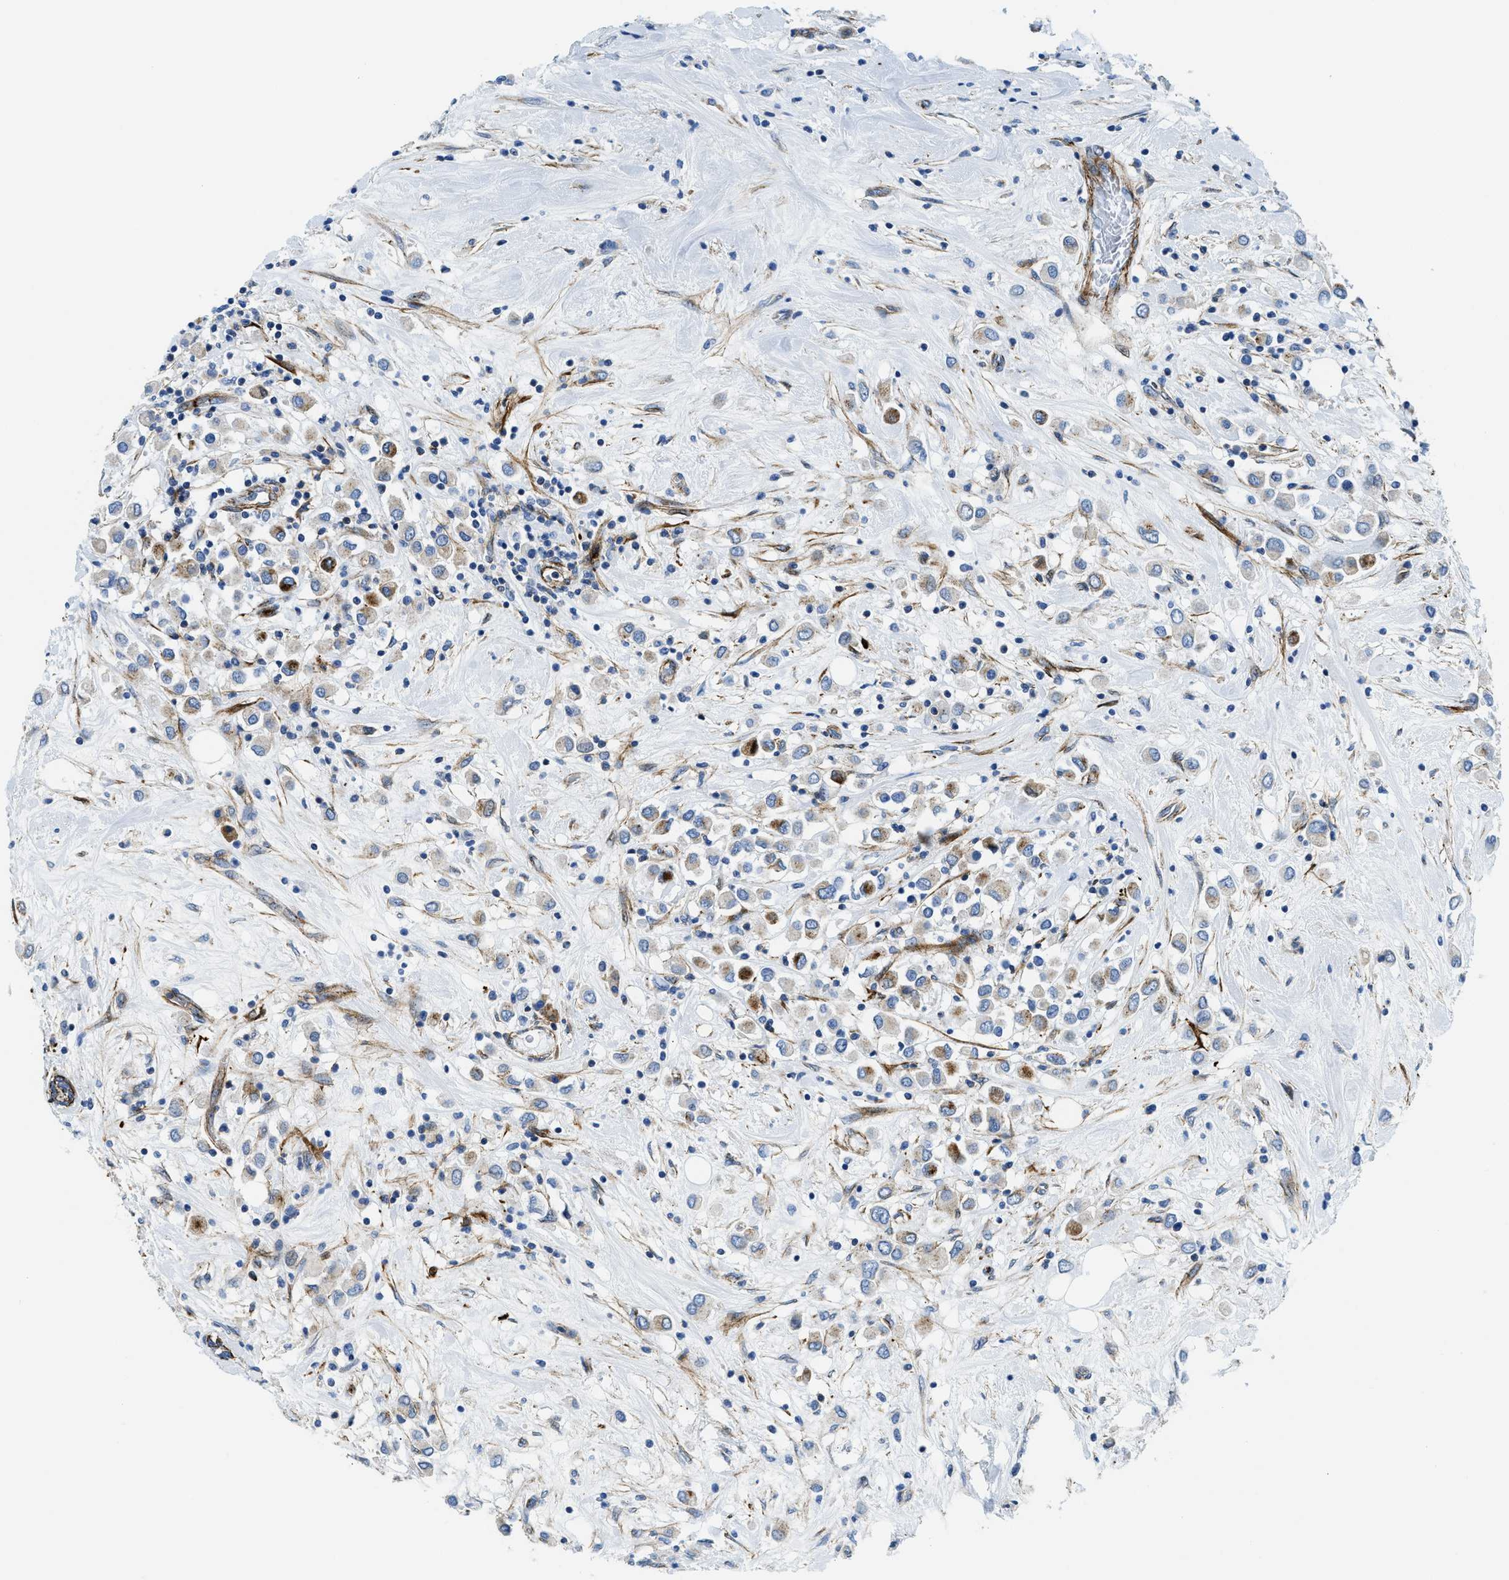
{"staining": {"intensity": "weak", "quantity": "<25%", "location": "cytoplasmic/membranous"}, "tissue": "breast cancer", "cell_type": "Tumor cells", "image_type": "cancer", "snomed": [{"axis": "morphology", "description": "Duct carcinoma"}, {"axis": "topography", "description": "Breast"}], "caption": "Tumor cells are negative for brown protein staining in breast cancer (intraductal carcinoma).", "gene": "CUTA", "patient": {"sex": "female", "age": 61}}